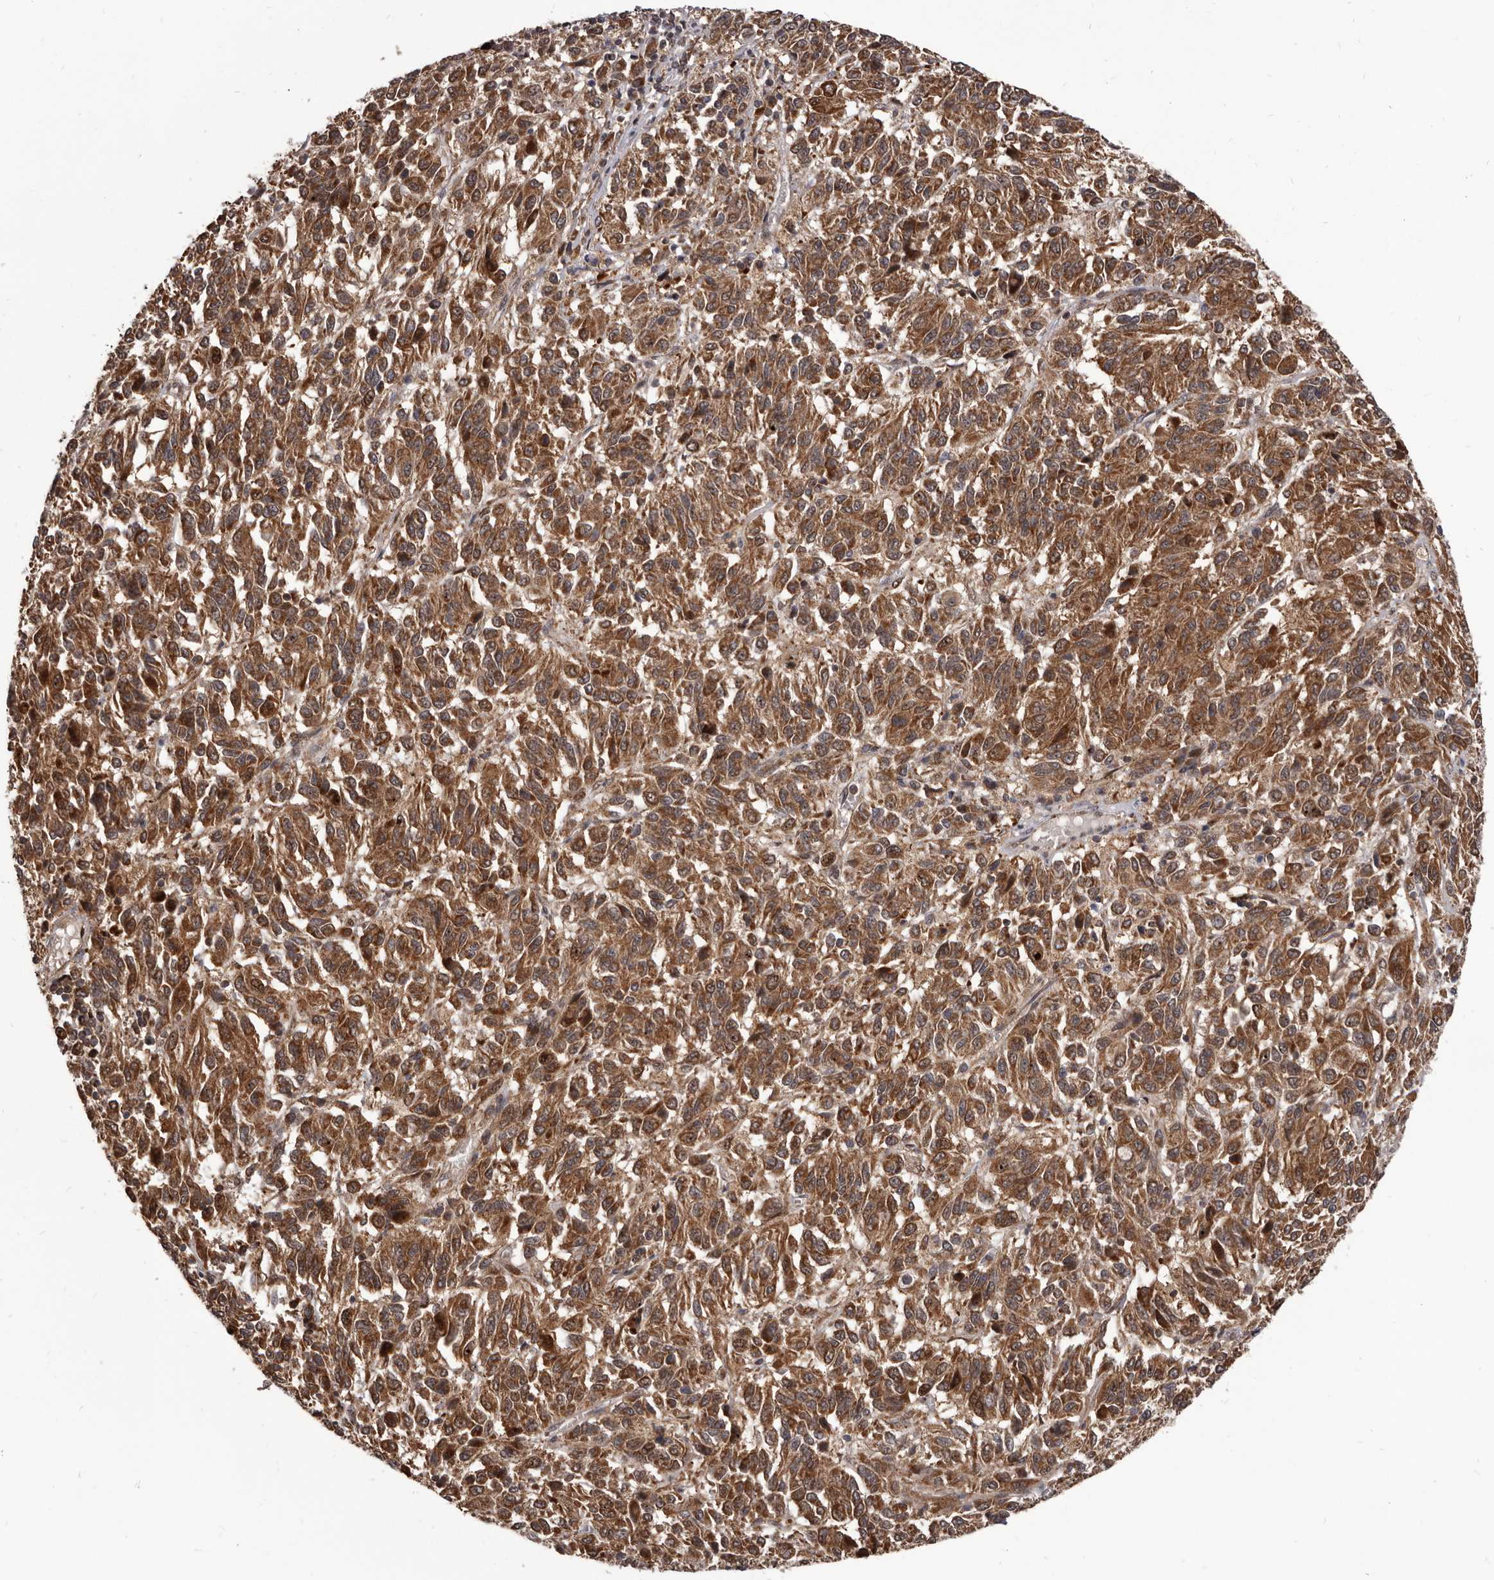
{"staining": {"intensity": "moderate", "quantity": ">75%", "location": "cytoplasmic/membranous"}, "tissue": "melanoma", "cell_type": "Tumor cells", "image_type": "cancer", "snomed": [{"axis": "morphology", "description": "Malignant melanoma, Metastatic site"}, {"axis": "topography", "description": "Lung"}], "caption": "Tumor cells show medium levels of moderate cytoplasmic/membranous positivity in approximately >75% of cells in human malignant melanoma (metastatic site). Nuclei are stained in blue.", "gene": "MAP3K14", "patient": {"sex": "male", "age": 64}}